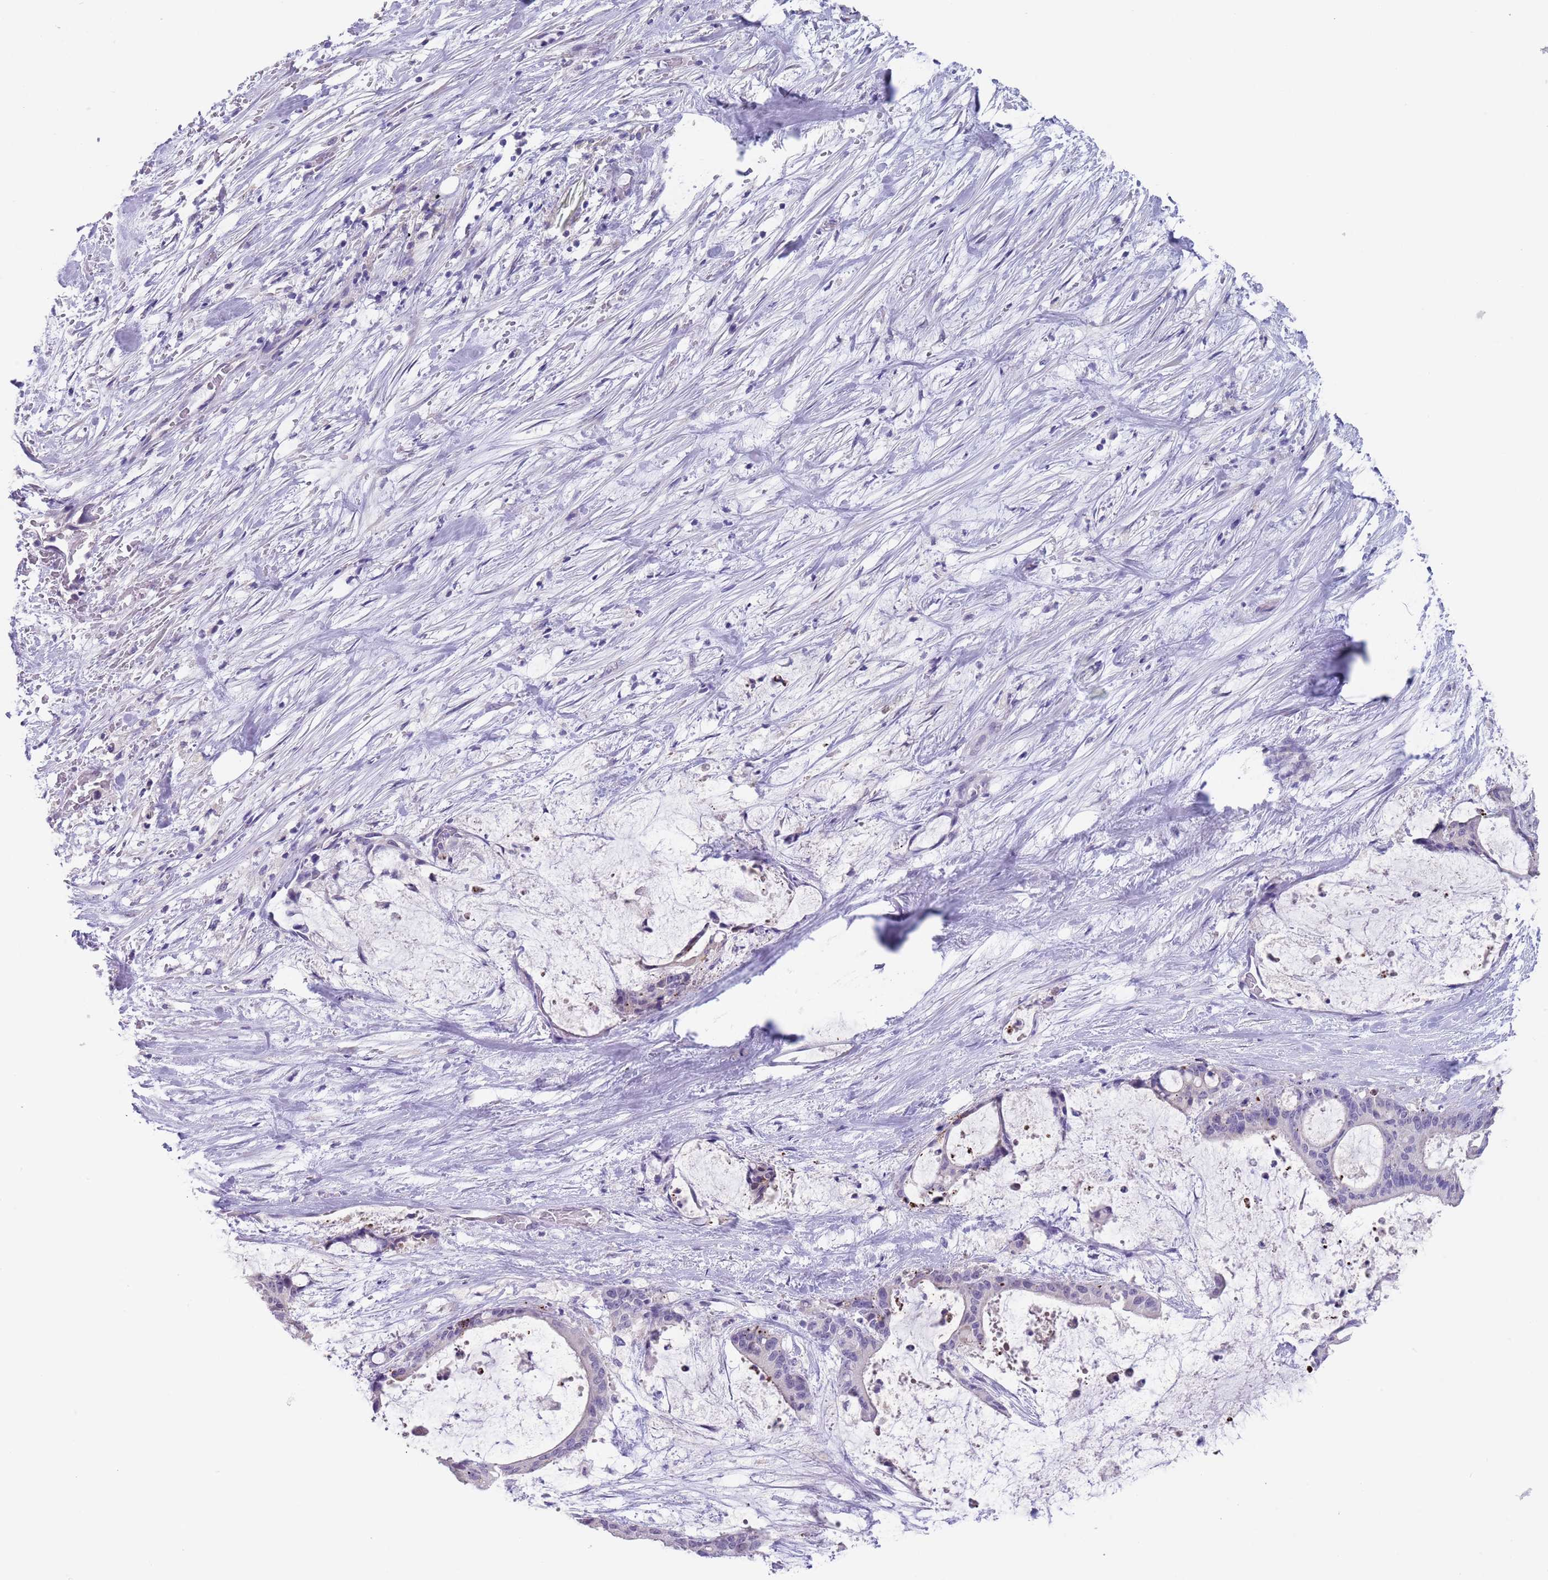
{"staining": {"intensity": "negative", "quantity": "none", "location": "none"}, "tissue": "liver cancer", "cell_type": "Tumor cells", "image_type": "cancer", "snomed": [{"axis": "morphology", "description": "Normal tissue, NOS"}, {"axis": "morphology", "description": "Cholangiocarcinoma"}, {"axis": "topography", "description": "Liver"}, {"axis": "topography", "description": "Peripheral nerve tissue"}], "caption": "This is an IHC histopathology image of human liver cancer. There is no expression in tumor cells.", "gene": "SPIRE2", "patient": {"sex": "female", "age": 73}}